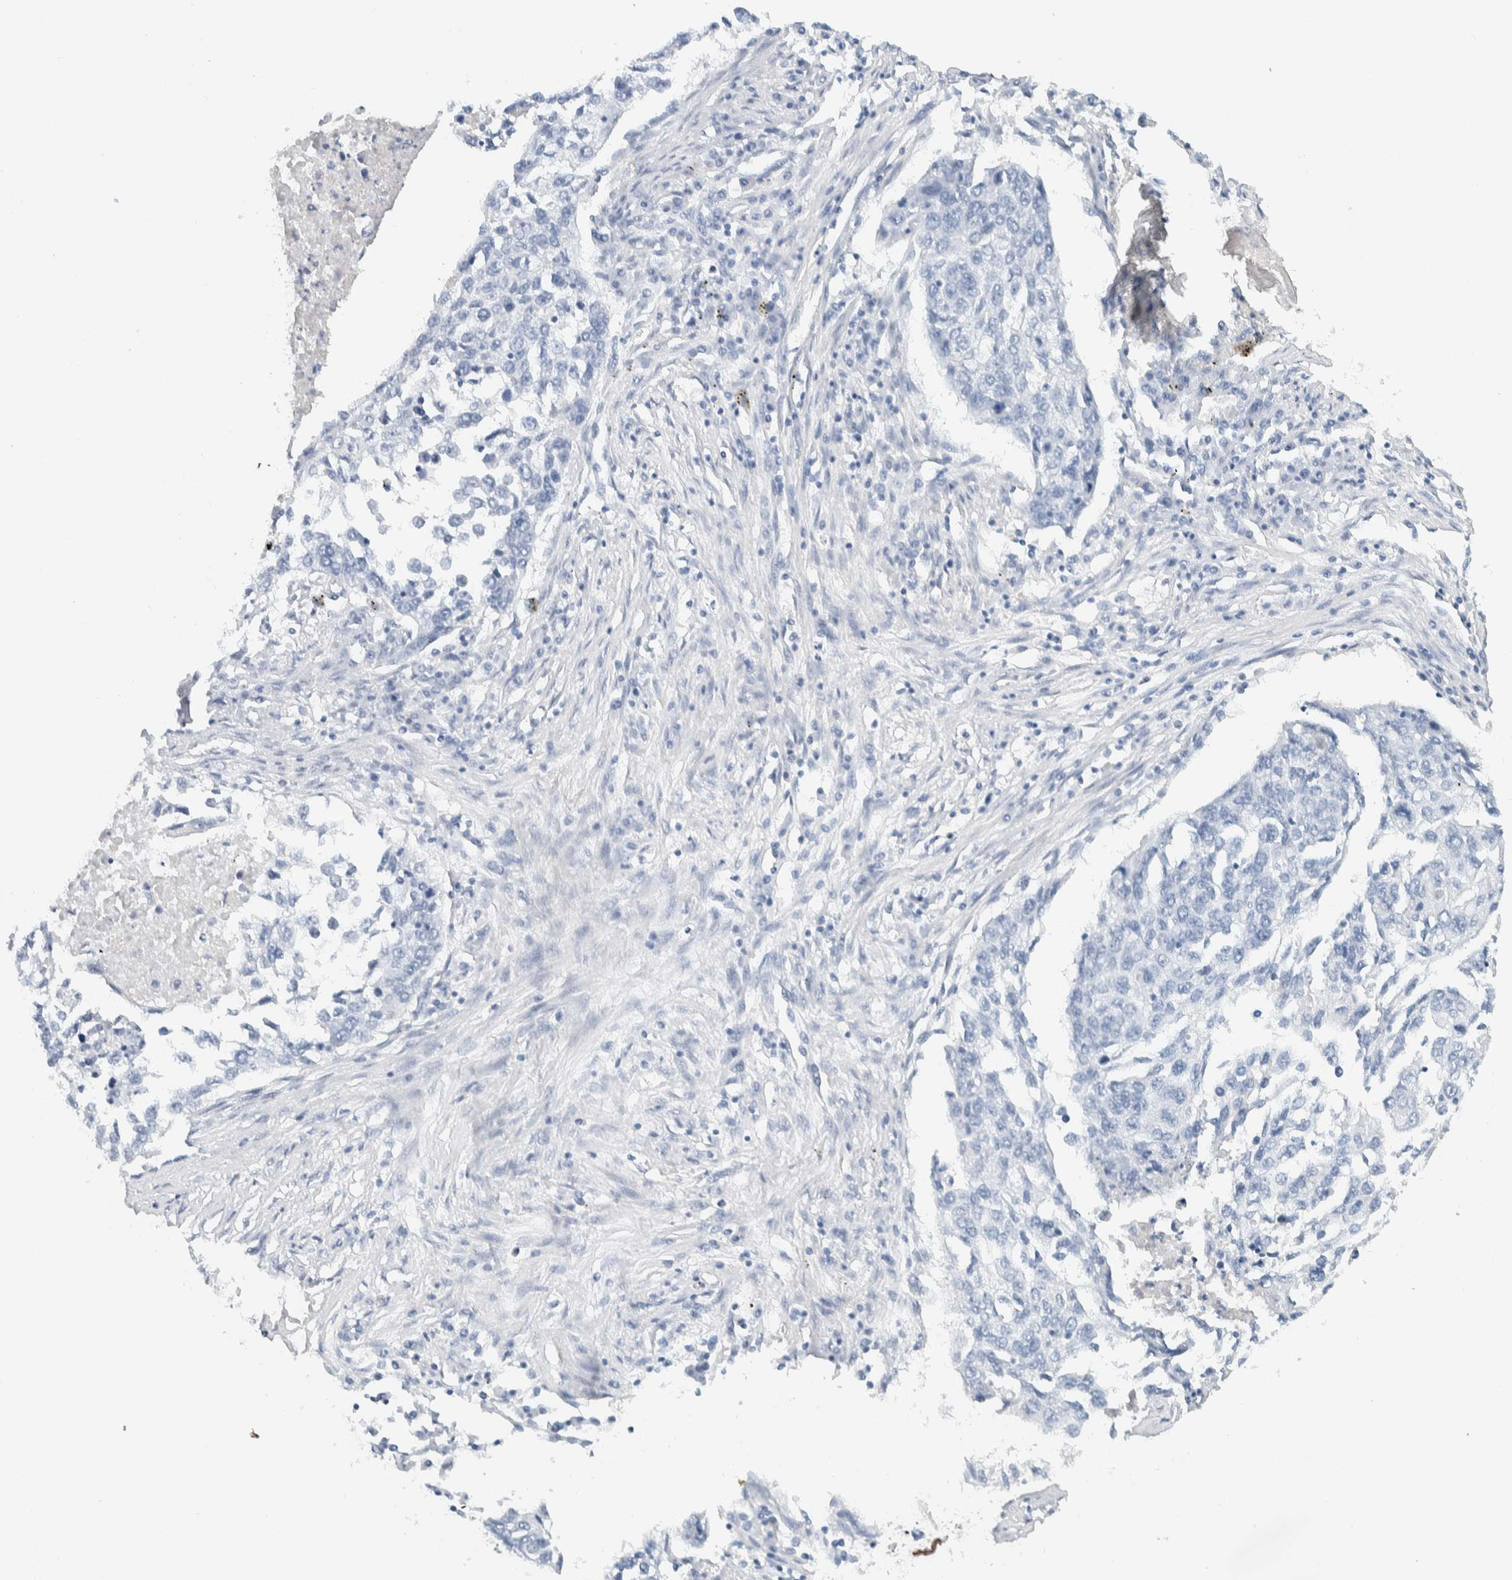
{"staining": {"intensity": "negative", "quantity": "none", "location": "none"}, "tissue": "lung cancer", "cell_type": "Tumor cells", "image_type": "cancer", "snomed": [{"axis": "morphology", "description": "Squamous cell carcinoma, NOS"}, {"axis": "topography", "description": "Lung"}], "caption": "Human squamous cell carcinoma (lung) stained for a protein using IHC demonstrates no expression in tumor cells.", "gene": "ALOX12B", "patient": {"sex": "female", "age": 63}}